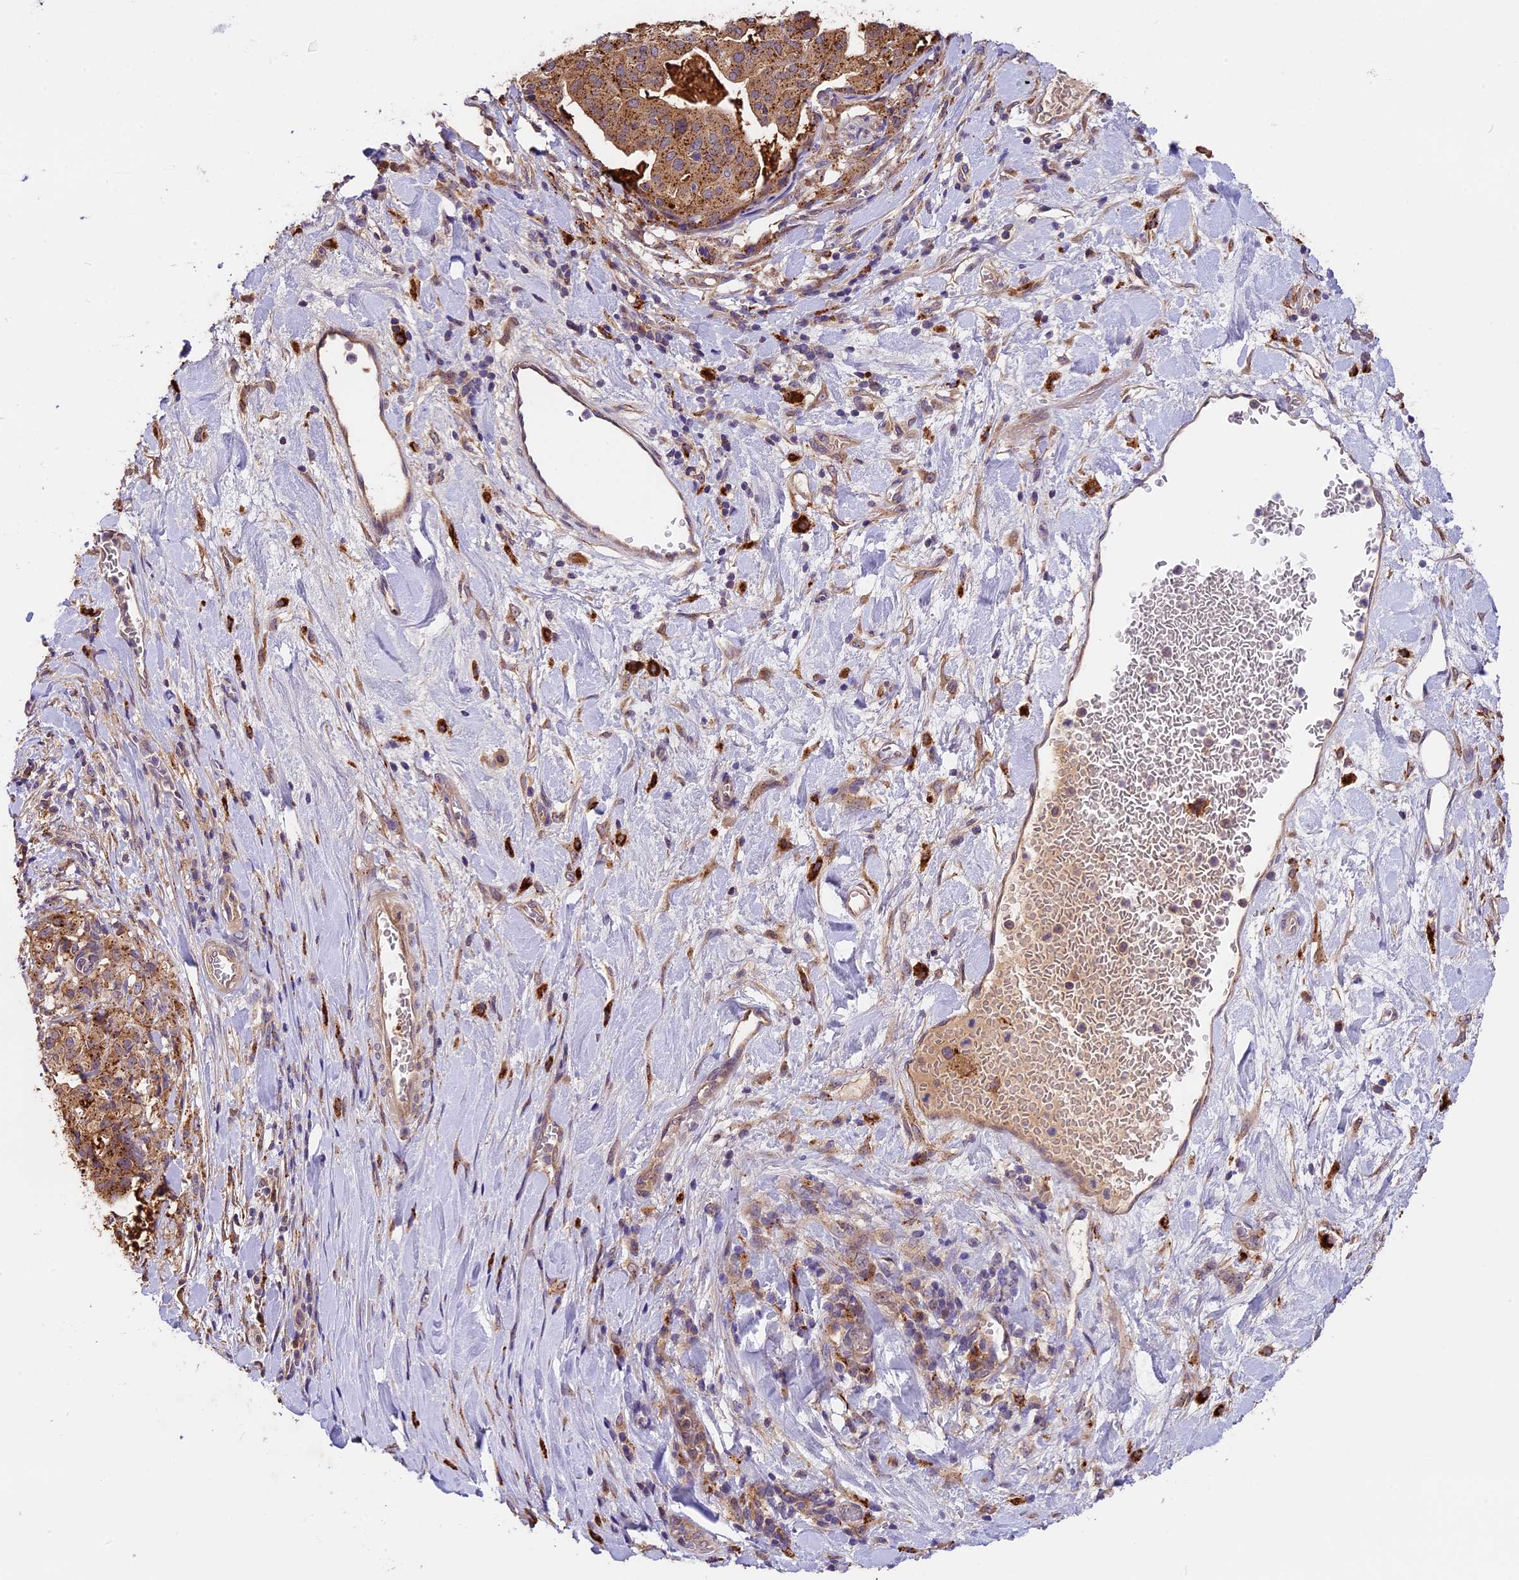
{"staining": {"intensity": "moderate", "quantity": ">75%", "location": "cytoplasmic/membranous"}, "tissue": "stomach cancer", "cell_type": "Tumor cells", "image_type": "cancer", "snomed": [{"axis": "morphology", "description": "Adenocarcinoma, NOS"}, {"axis": "topography", "description": "Stomach"}], "caption": "Protein analysis of stomach cancer tissue exhibits moderate cytoplasmic/membranous staining in about >75% of tumor cells. The protein is shown in brown color, while the nuclei are stained blue.", "gene": "COPE", "patient": {"sex": "male", "age": 48}}